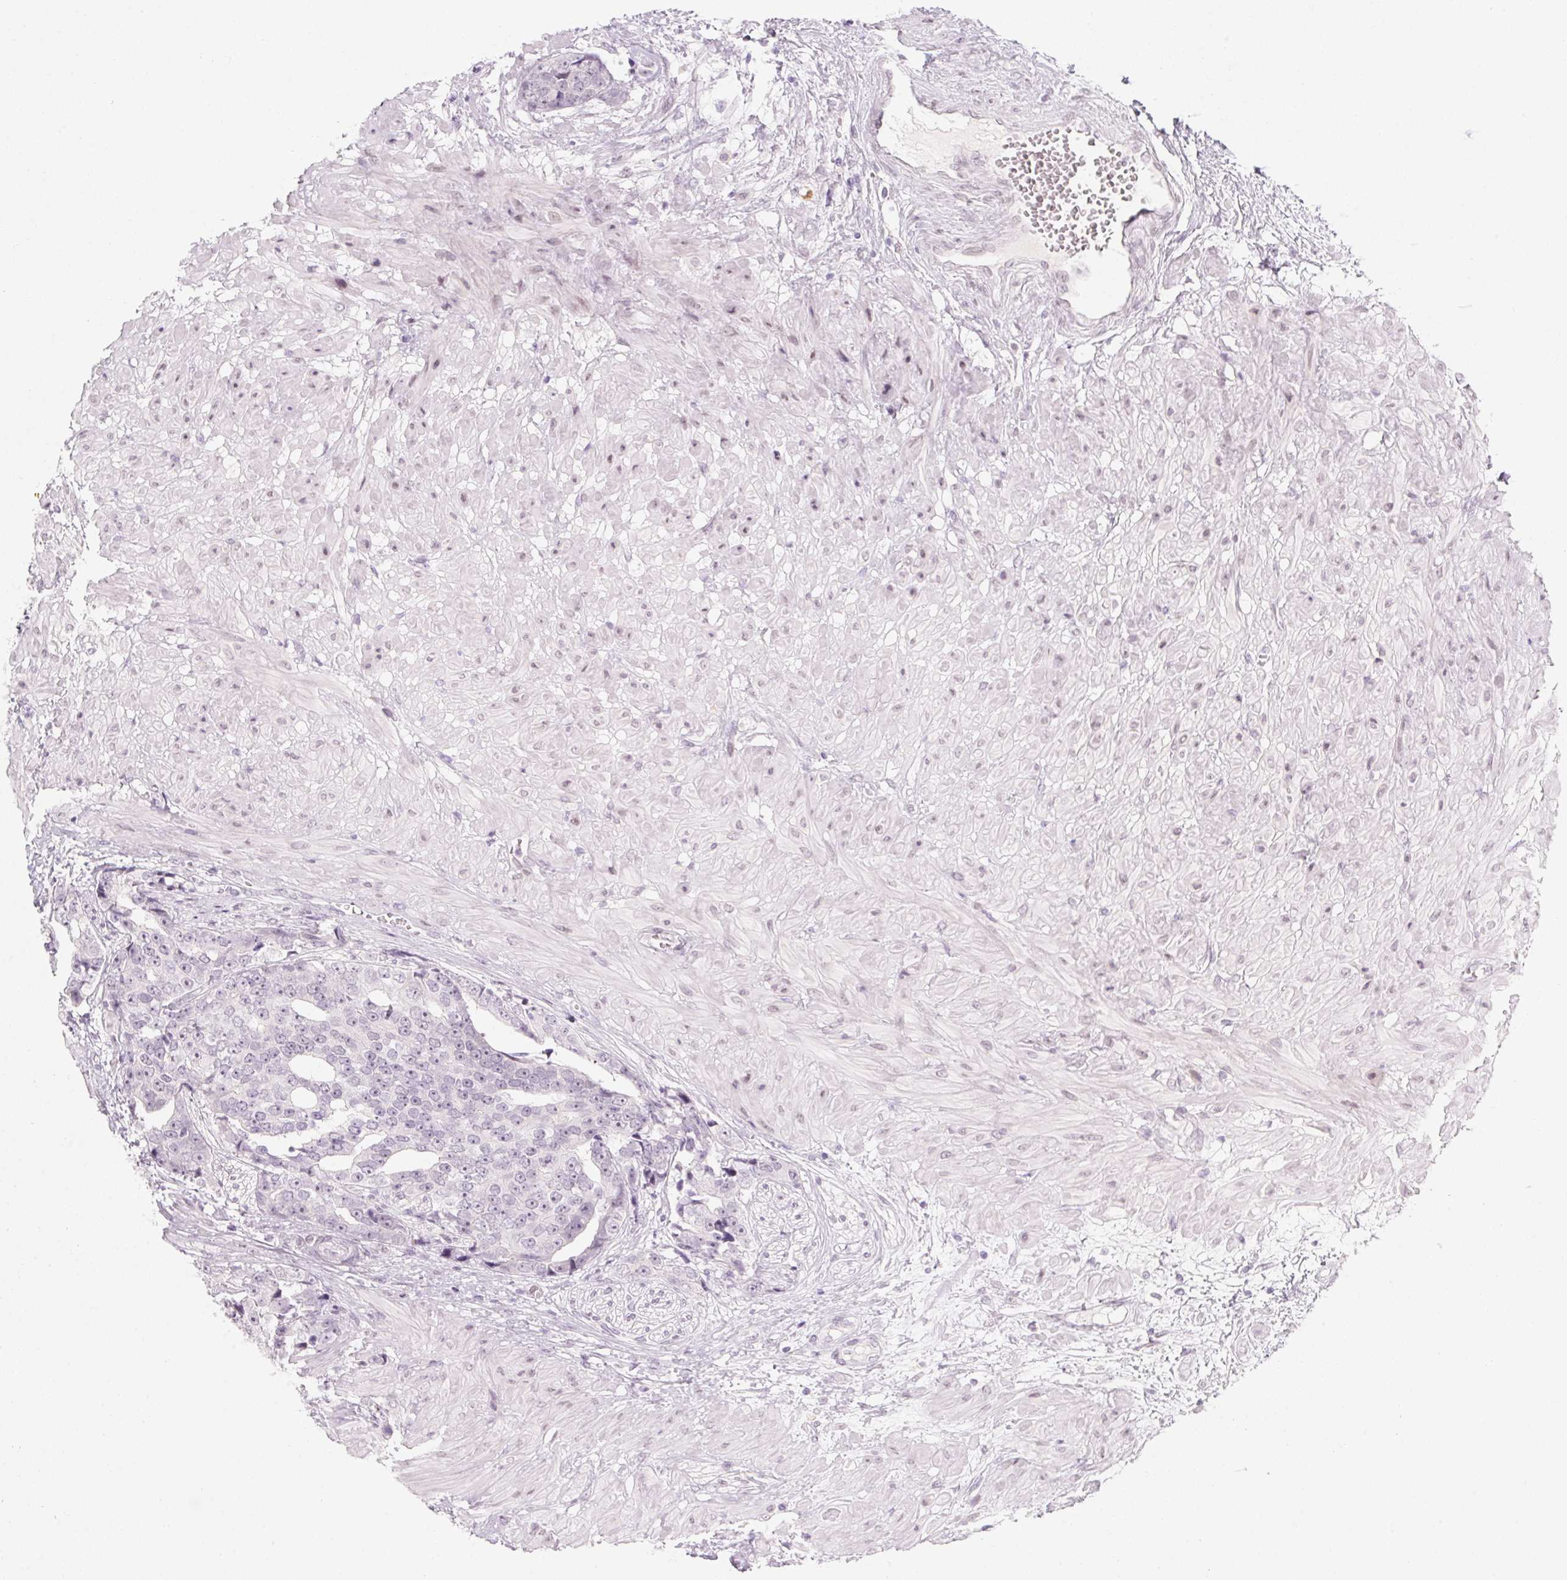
{"staining": {"intensity": "negative", "quantity": "none", "location": "none"}, "tissue": "prostate cancer", "cell_type": "Tumor cells", "image_type": "cancer", "snomed": [{"axis": "morphology", "description": "Adenocarcinoma, High grade"}, {"axis": "topography", "description": "Prostate"}], "caption": "Immunohistochemistry (IHC) photomicrograph of prostate adenocarcinoma (high-grade) stained for a protein (brown), which reveals no staining in tumor cells.", "gene": "KCNQ2", "patient": {"sex": "male", "age": 71}}